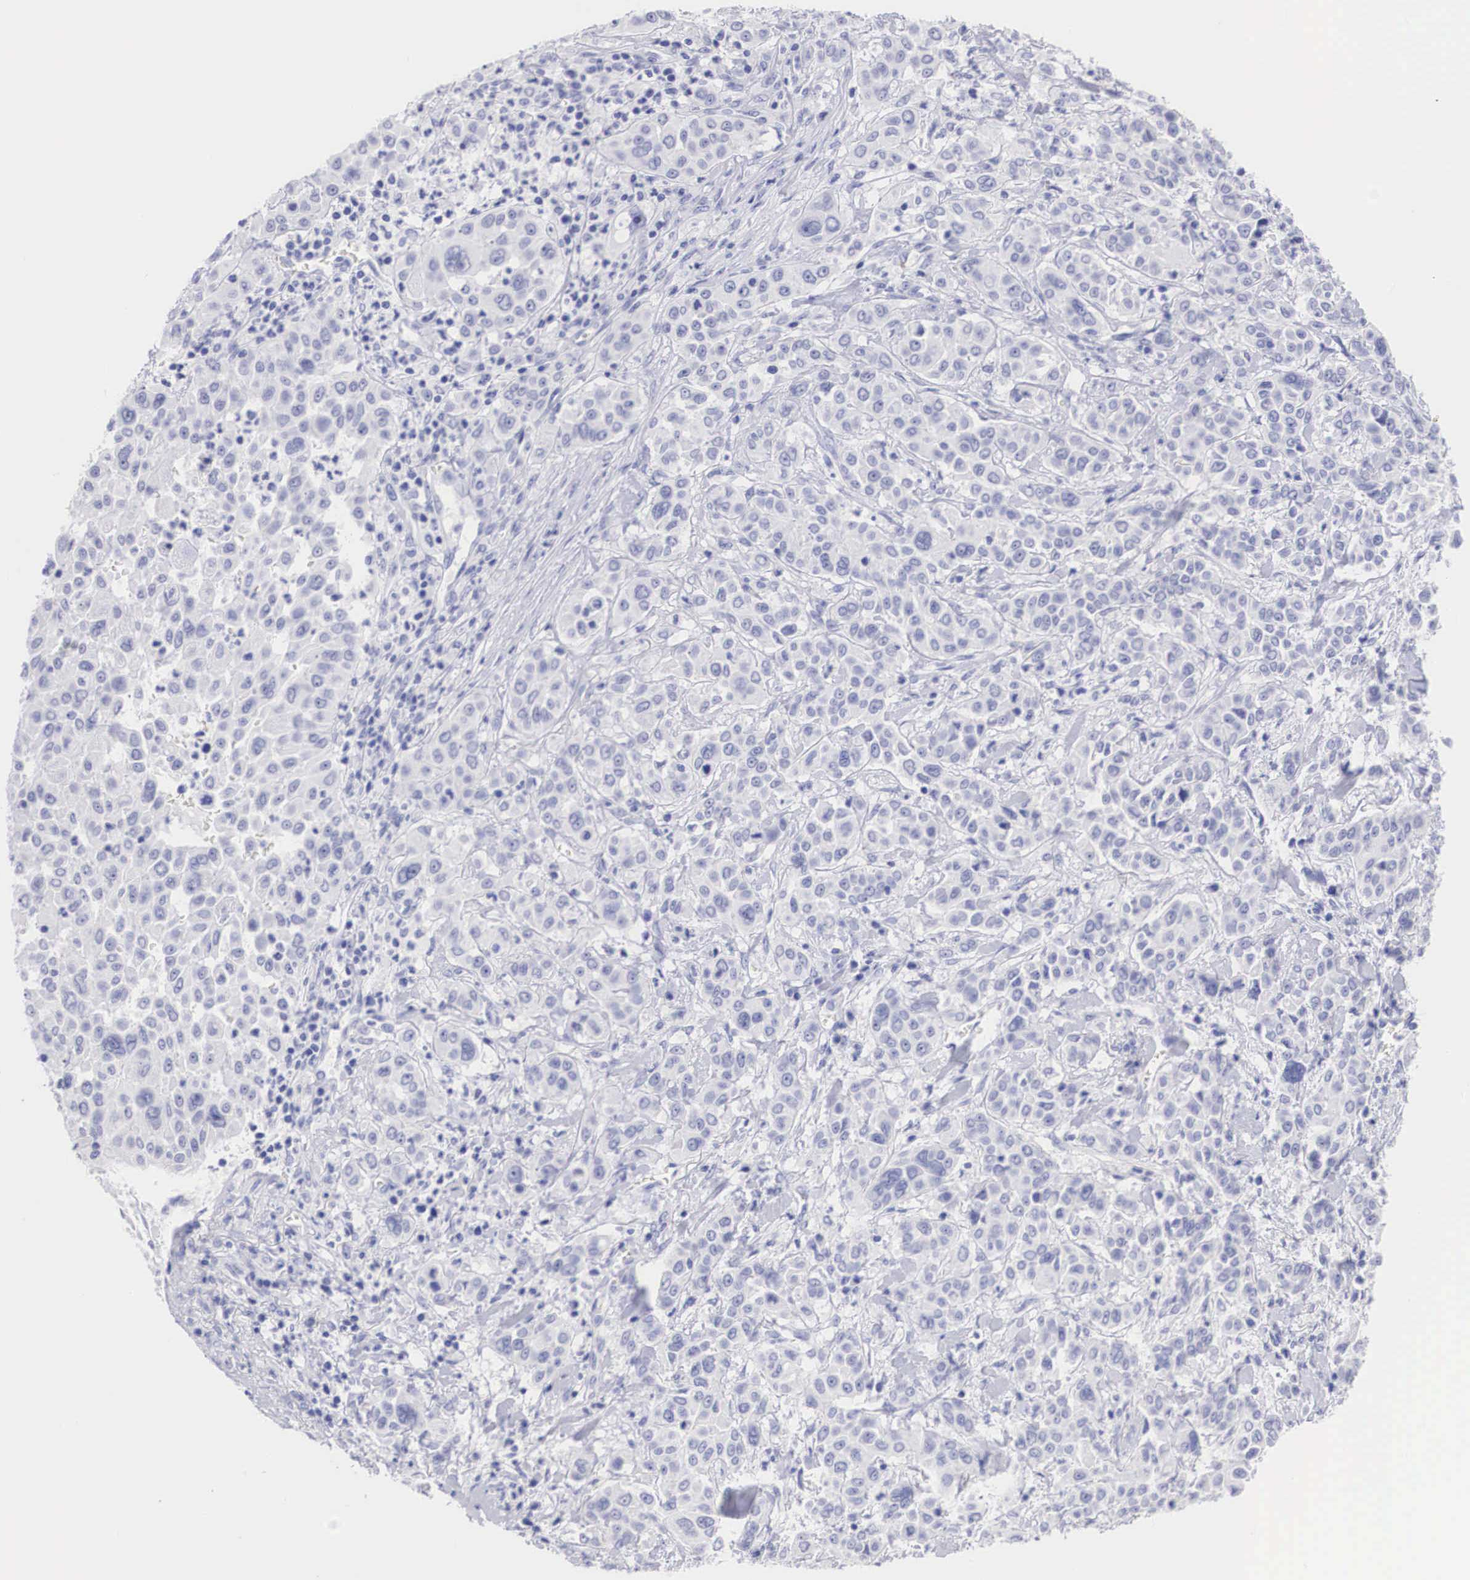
{"staining": {"intensity": "negative", "quantity": "none", "location": "none"}, "tissue": "pancreatic cancer", "cell_type": "Tumor cells", "image_type": "cancer", "snomed": [{"axis": "morphology", "description": "Adenocarcinoma, NOS"}, {"axis": "topography", "description": "Pancreas"}], "caption": "IHC of pancreatic cancer (adenocarcinoma) shows no positivity in tumor cells. The staining was performed using DAB to visualize the protein expression in brown, while the nuclei were stained in blue with hematoxylin (Magnification: 20x).", "gene": "TYR", "patient": {"sex": "female", "age": 52}}